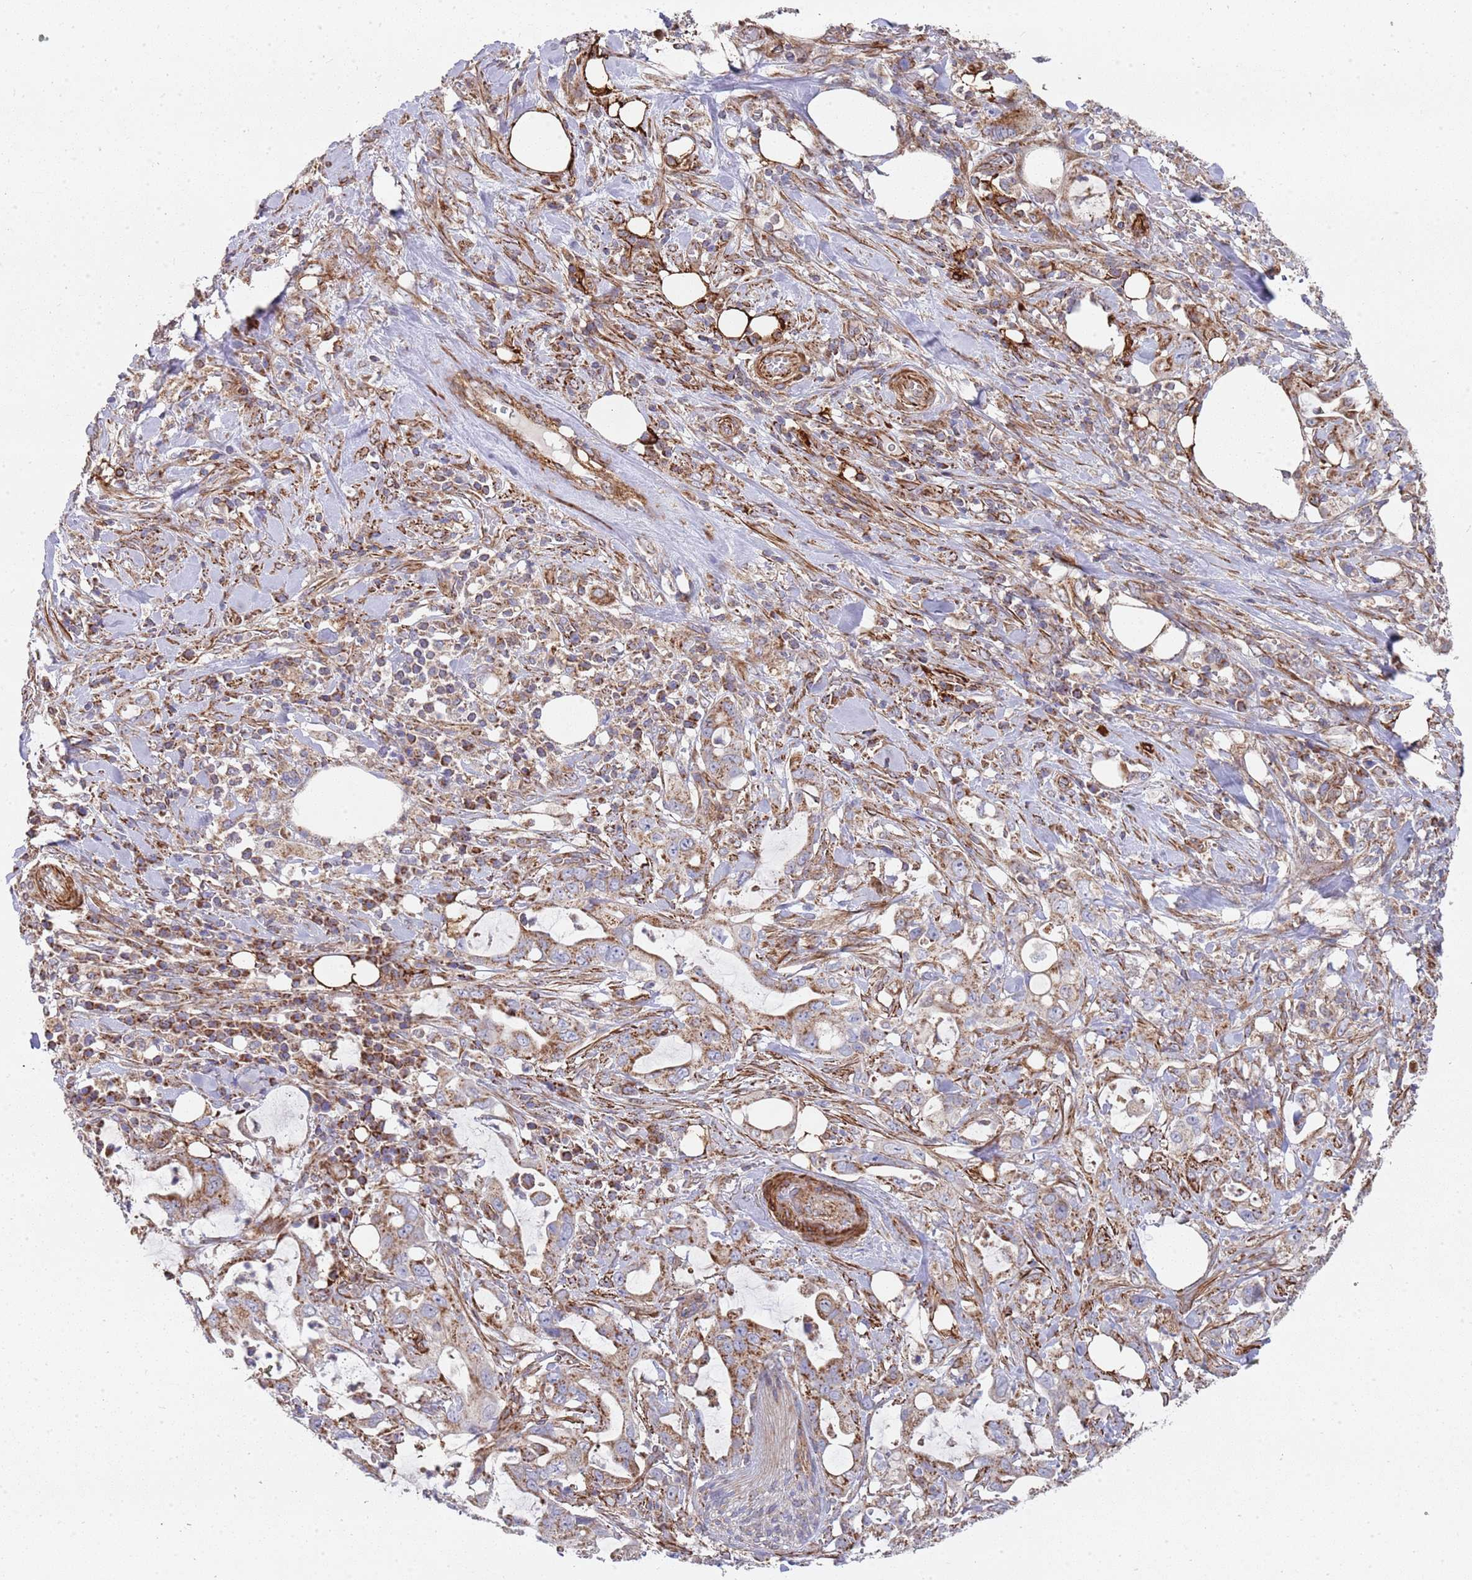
{"staining": {"intensity": "moderate", "quantity": ">75%", "location": "cytoplasmic/membranous"}, "tissue": "pancreatic cancer", "cell_type": "Tumor cells", "image_type": "cancer", "snomed": [{"axis": "morphology", "description": "Adenocarcinoma, NOS"}, {"axis": "topography", "description": "Pancreas"}], "caption": "Immunohistochemistry (IHC) histopathology image of pancreatic cancer stained for a protein (brown), which demonstrates medium levels of moderate cytoplasmic/membranous positivity in approximately >75% of tumor cells.", "gene": "WDFY3", "patient": {"sex": "female", "age": 61}}